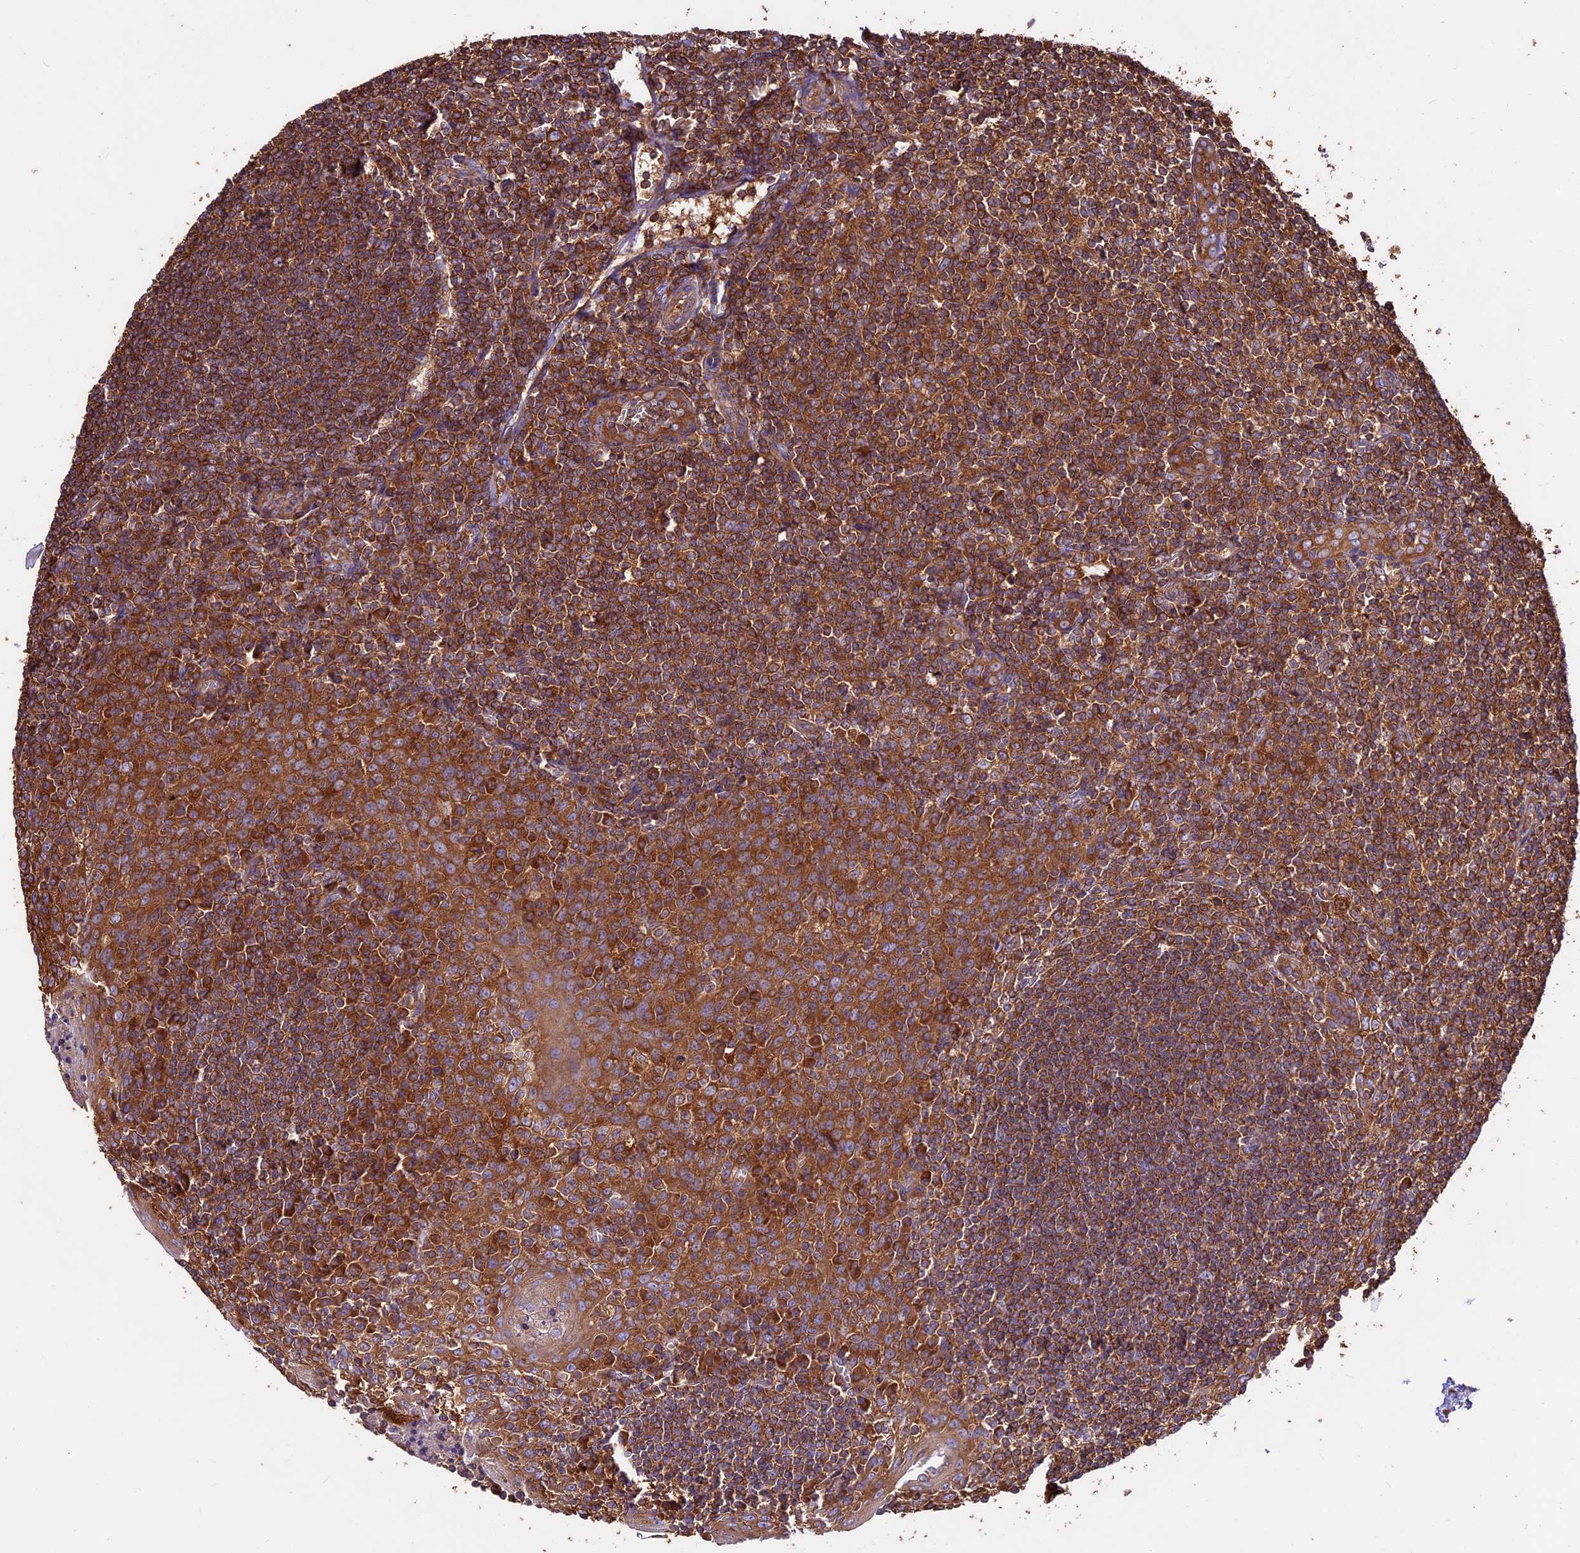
{"staining": {"intensity": "strong", "quantity": ">75%", "location": "cytoplasmic/membranous"}, "tissue": "tonsil", "cell_type": "Germinal center cells", "image_type": "normal", "snomed": [{"axis": "morphology", "description": "Normal tissue, NOS"}, {"axis": "topography", "description": "Tonsil"}], "caption": "Strong cytoplasmic/membranous positivity for a protein is appreciated in about >75% of germinal center cells of unremarkable tonsil using IHC.", "gene": "KARS1", "patient": {"sex": "male", "age": 27}}